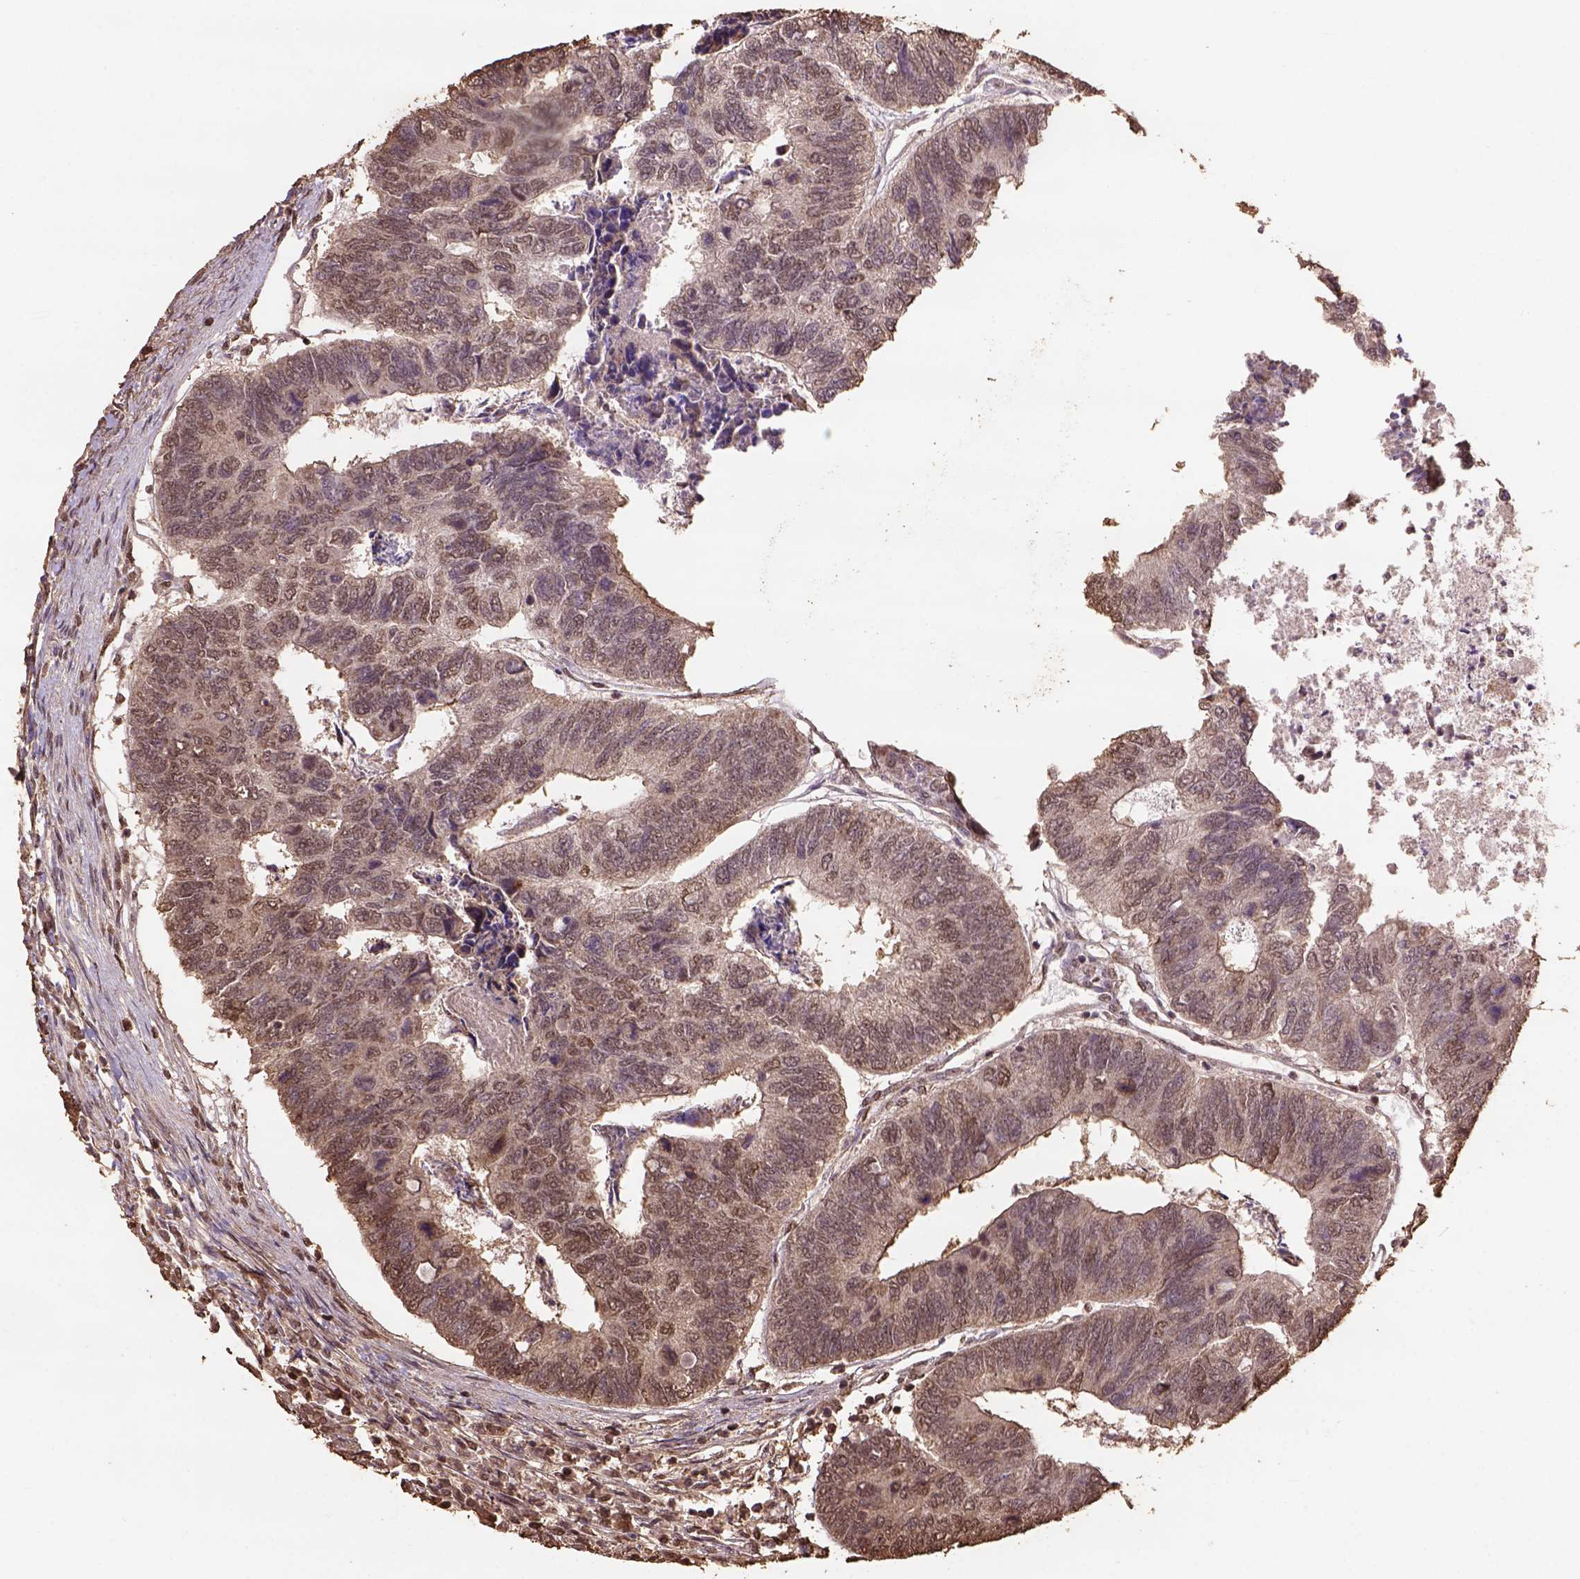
{"staining": {"intensity": "moderate", "quantity": "25%-75%", "location": "nuclear"}, "tissue": "colorectal cancer", "cell_type": "Tumor cells", "image_type": "cancer", "snomed": [{"axis": "morphology", "description": "Adenocarcinoma, NOS"}, {"axis": "topography", "description": "Colon"}], "caption": "This photomicrograph shows immunohistochemistry staining of human colorectal cancer, with medium moderate nuclear staining in approximately 25%-75% of tumor cells.", "gene": "CSTF2T", "patient": {"sex": "female", "age": 67}}